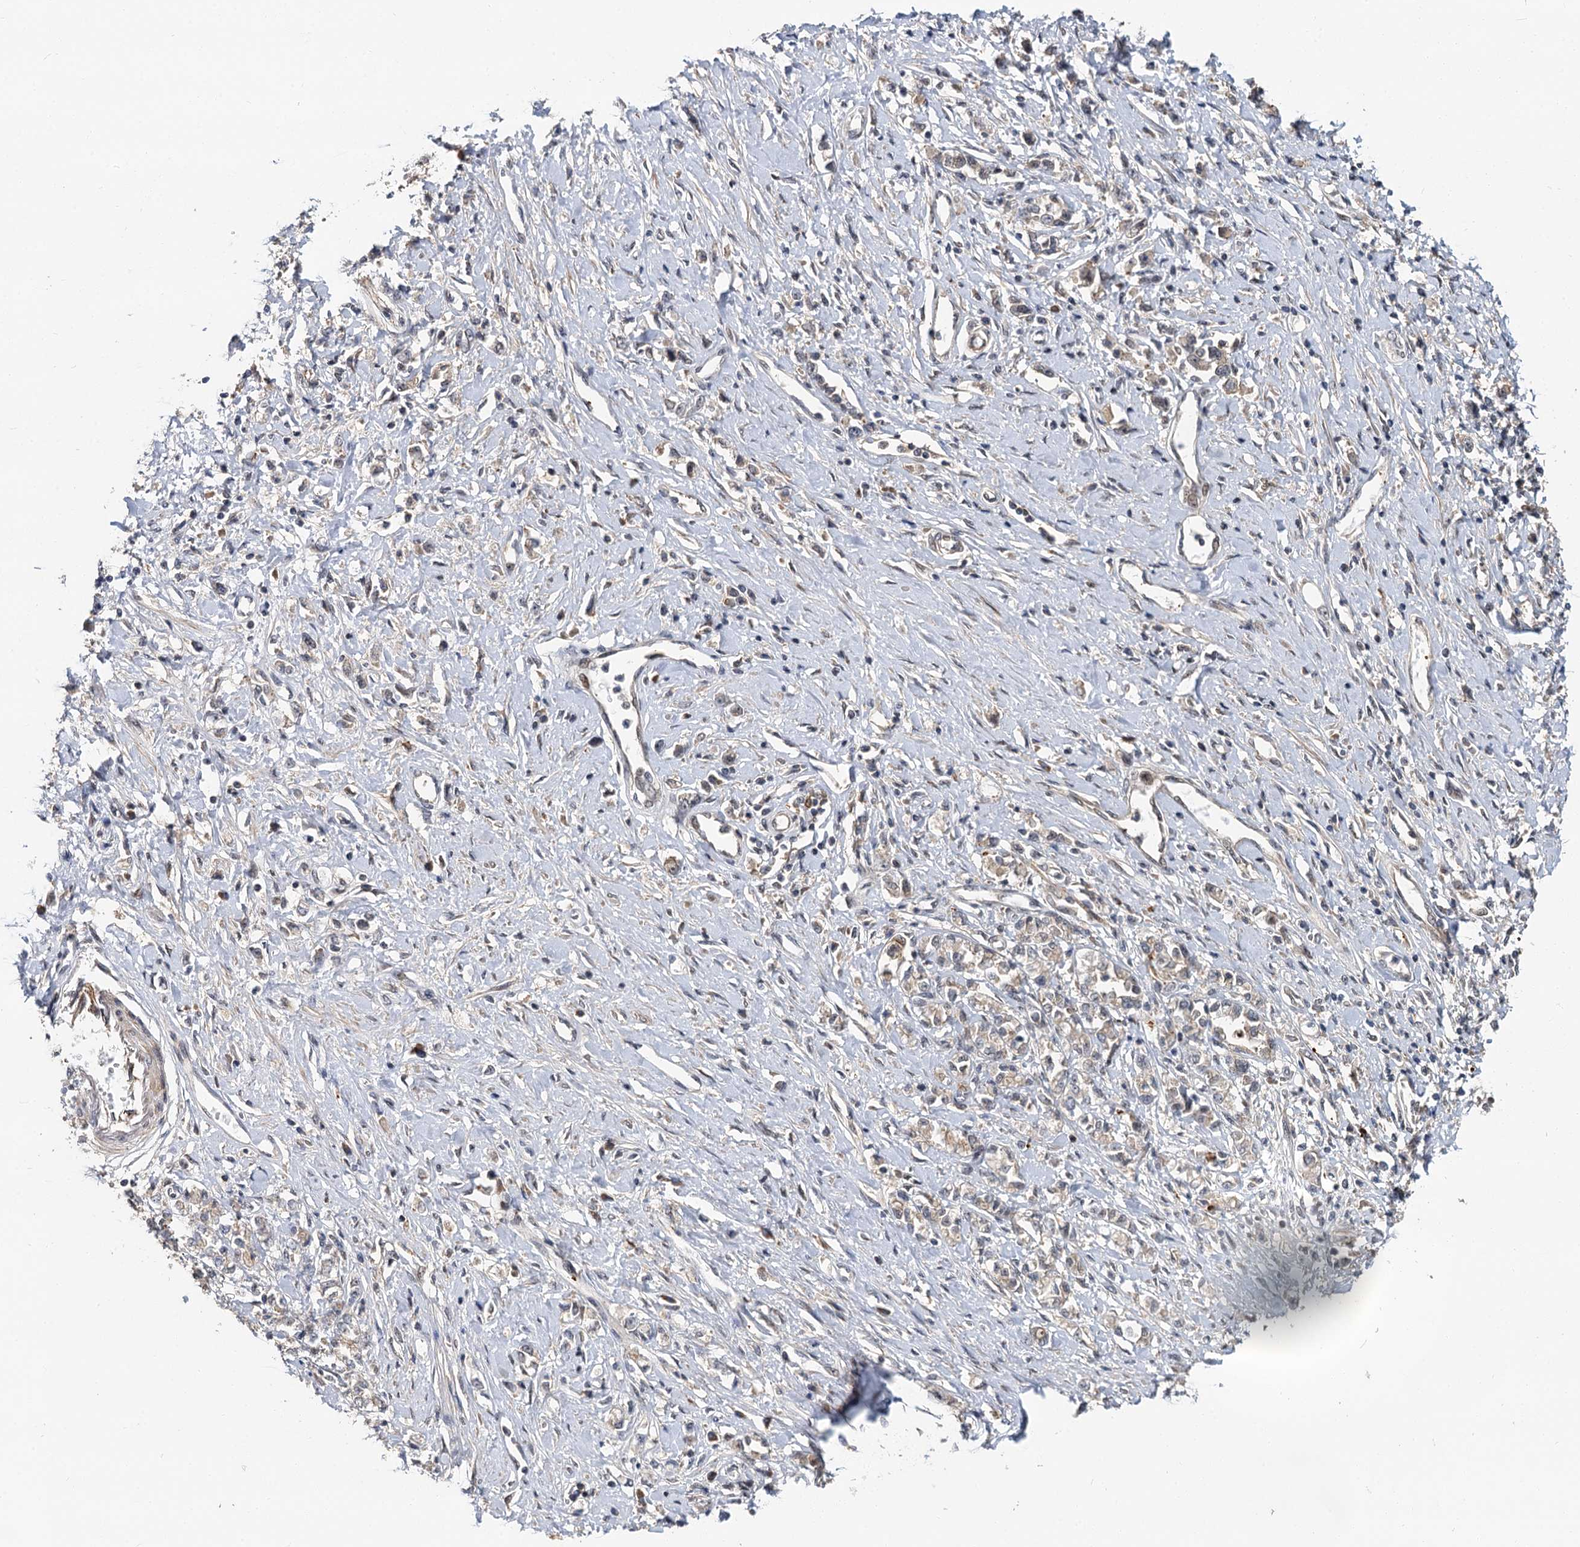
{"staining": {"intensity": "negative", "quantity": "none", "location": "none"}, "tissue": "stomach cancer", "cell_type": "Tumor cells", "image_type": "cancer", "snomed": [{"axis": "morphology", "description": "Adenocarcinoma, NOS"}, {"axis": "topography", "description": "Stomach"}], "caption": "An image of human adenocarcinoma (stomach) is negative for staining in tumor cells.", "gene": "MBD6", "patient": {"sex": "female", "age": 76}}